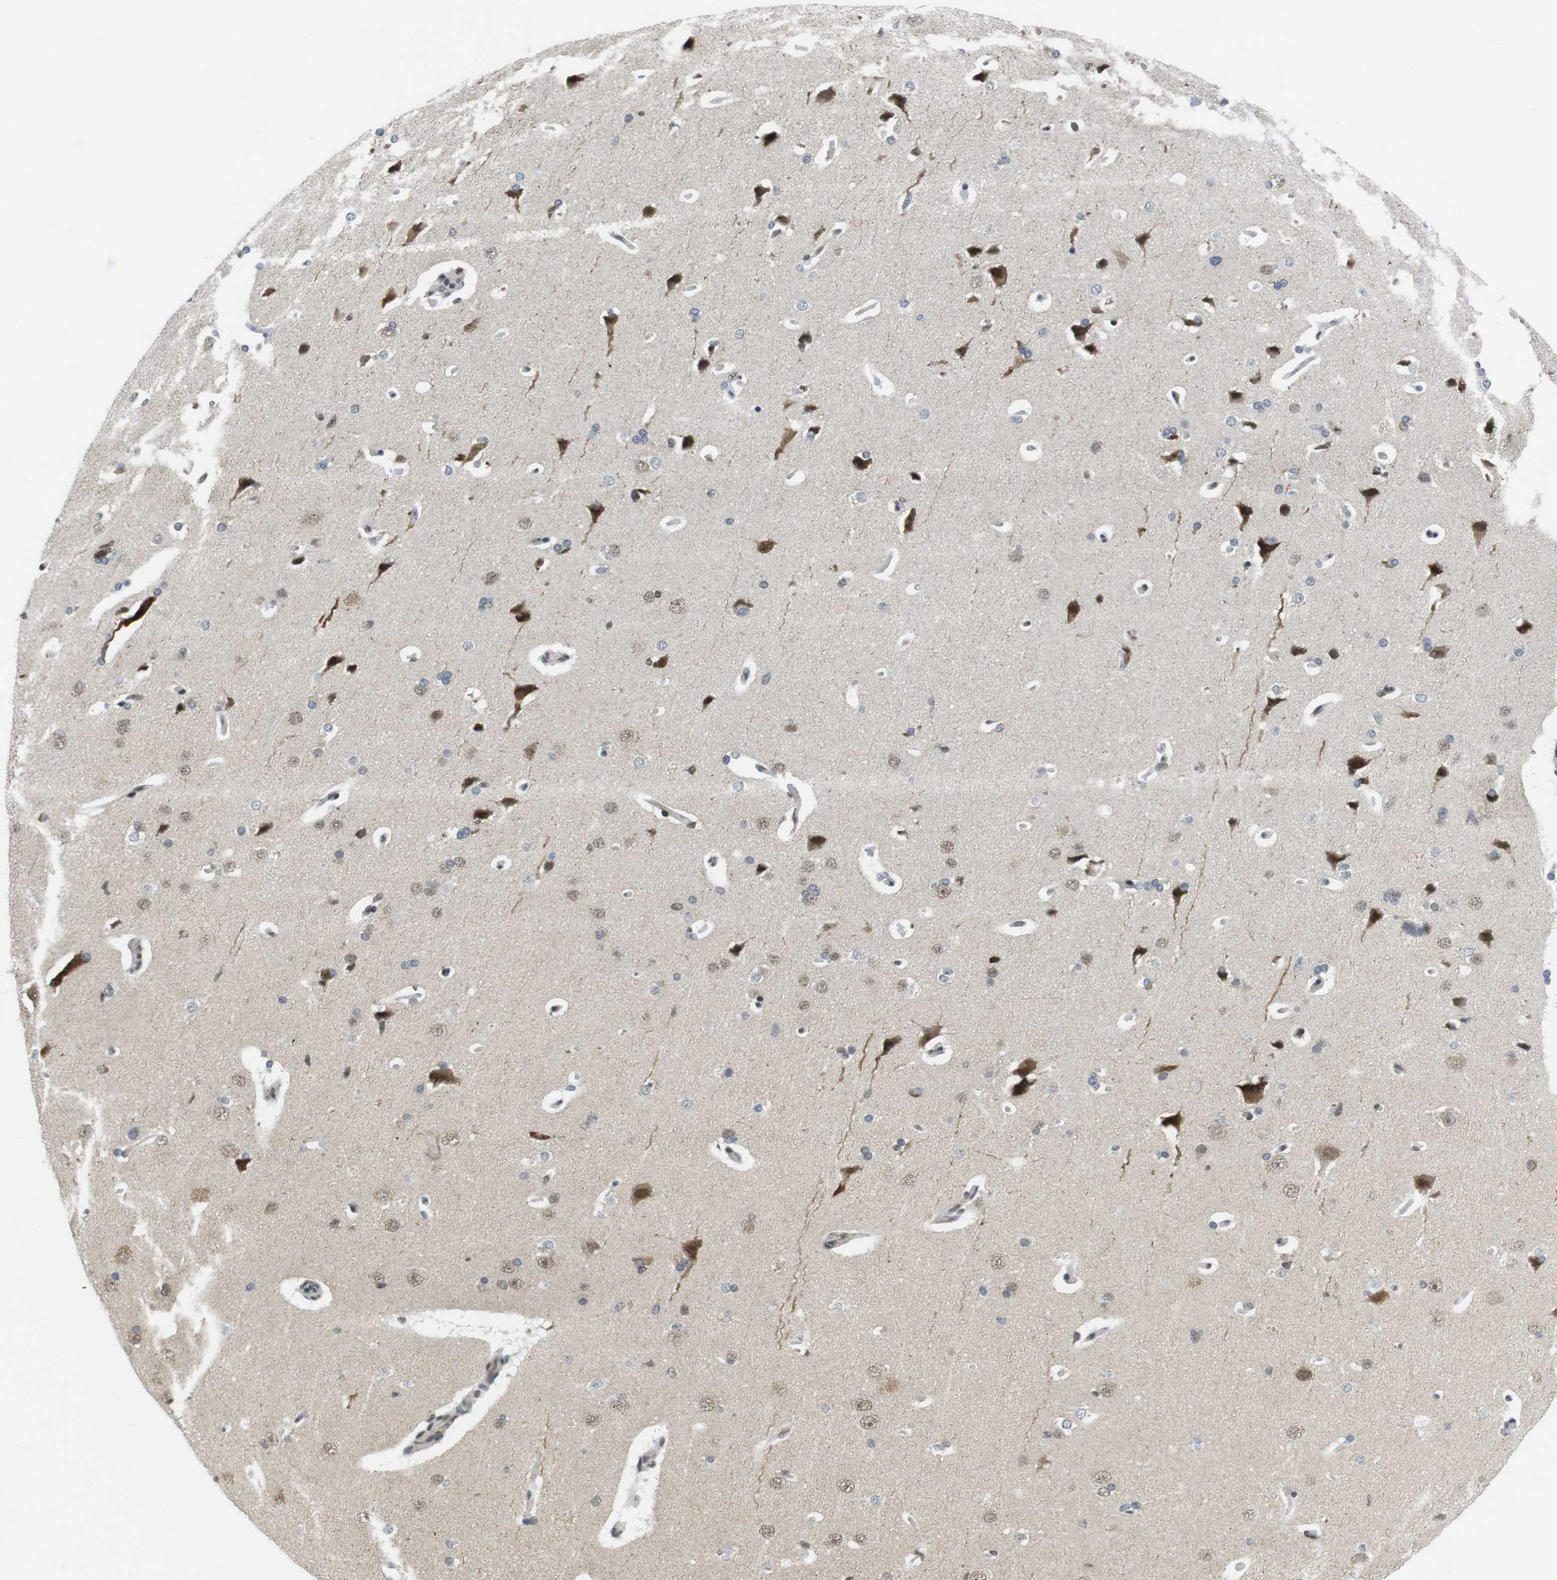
{"staining": {"intensity": "negative", "quantity": "none", "location": "none"}, "tissue": "cerebral cortex", "cell_type": "Endothelial cells", "image_type": "normal", "snomed": [{"axis": "morphology", "description": "Normal tissue, NOS"}, {"axis": "topography", "description": "Cerebral cortex"}], "caption": "Human cerebral cortex stained for a protein using immunohistochemistry displays no staining in endothelial cells.", "gene": "BRD4", "patient": {"sex": "male", "age": 62}}